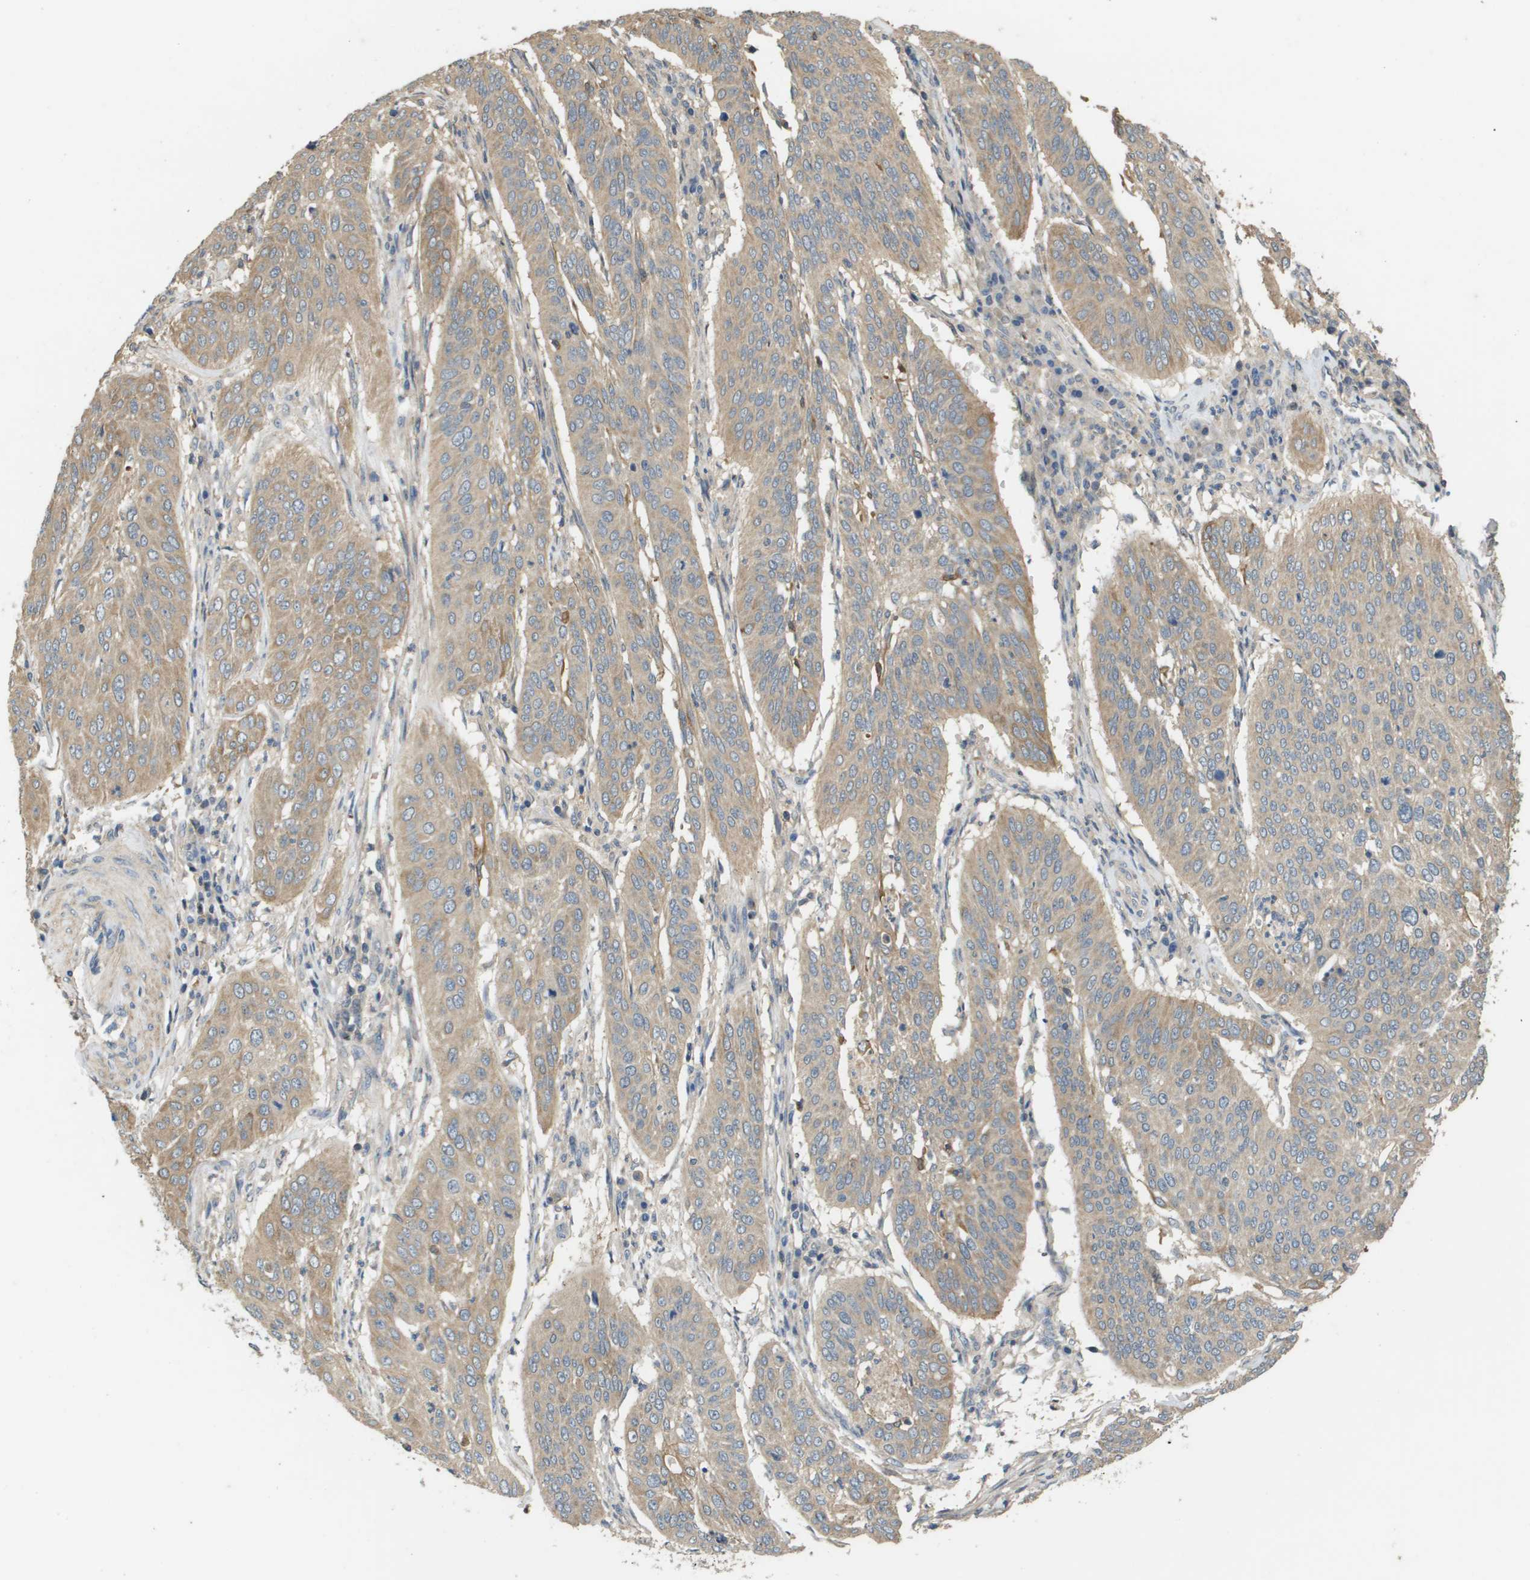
{"staining": {"intensity": "weak", "quantity": ">75%", "location": "cytoplasmic/membranous"}, "tissue": "cervical cancer", "cell_type": "Tumor cells", "image_type": "cancer", "snomed": [{"axis": "morphology", "description": "Normal tissue, NOS"}, {"axis": "morphology", "description": "Squamous cell carcinoma, NOS"}, {"axis": "topography", "description": "Cervix"}], "caption": "Immunohistochemistry of human squamous cell carcinoma (cervical) displays low levels of weak cytoplasmic/membranous staining in about >75% of tumor cells. The protein of interest is stained brown, and the nuclei are stained in blue (DAB (3,3'-diaminobenzidine) IHC with brightfield microscopy, high magnification).", "gene": "KRT23", "patient": {"sex": "female", "age": 39}}